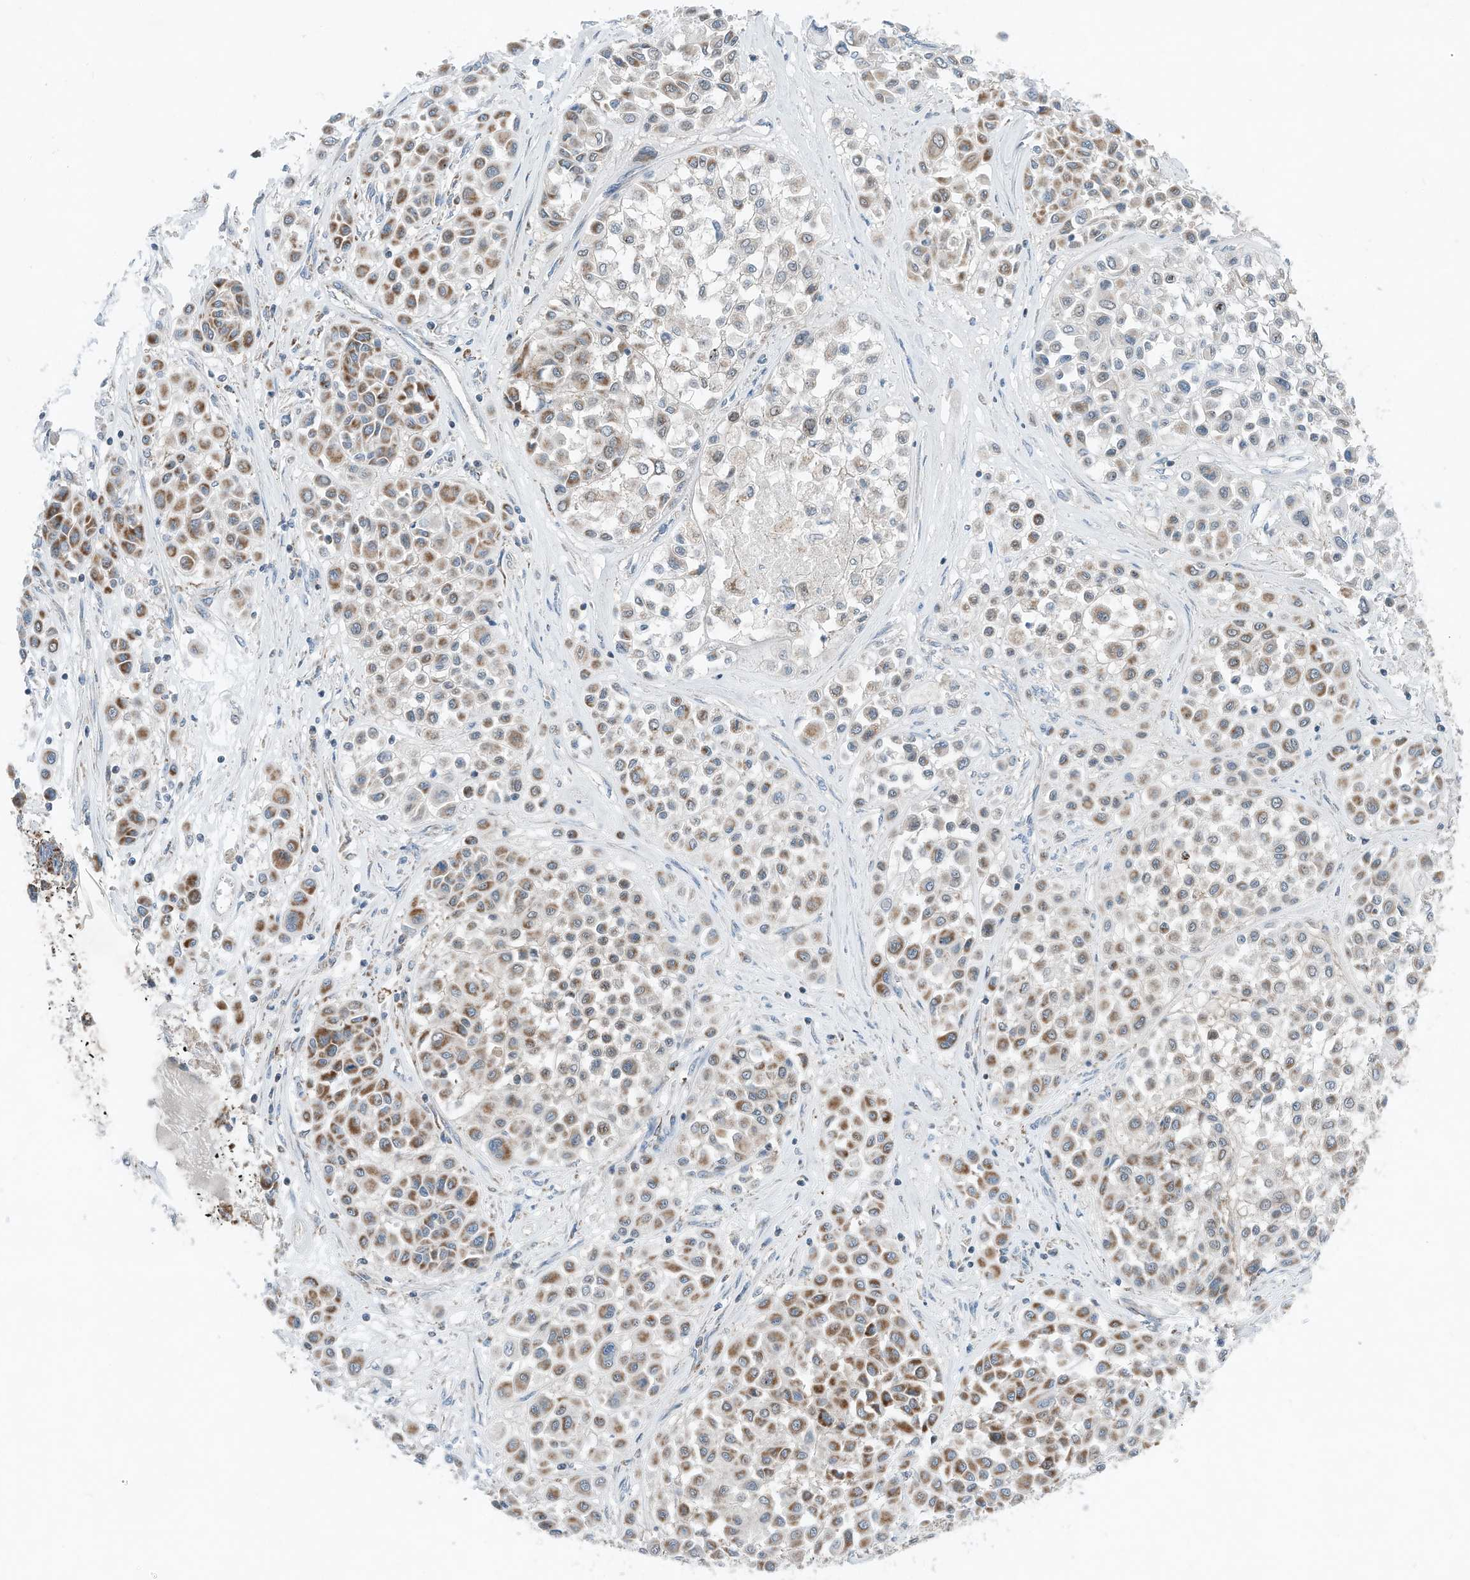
{"staining": {"intensity": "moderate", "quantity": "25%-75%", "location": "cytoplasmic/membranous"}, "tissue": "melanoma", "cell_type": "Tumor cells", "image_type": "cancer", "snomed": [{"axis": "morphology", "description": "Malignant melanoma, Metastatic site"}, {"axis": "topography", "description": "Soft tissue"}], "caption": "Human malignant melanoma (metastatic site) stained for a protein (brown) reveals moderate cytoplasmic/membranous positive expression in approximately 25%-75% of tumor cells.", "gene": "RMND1", "patient": {"sex": "male", "age": 41}}